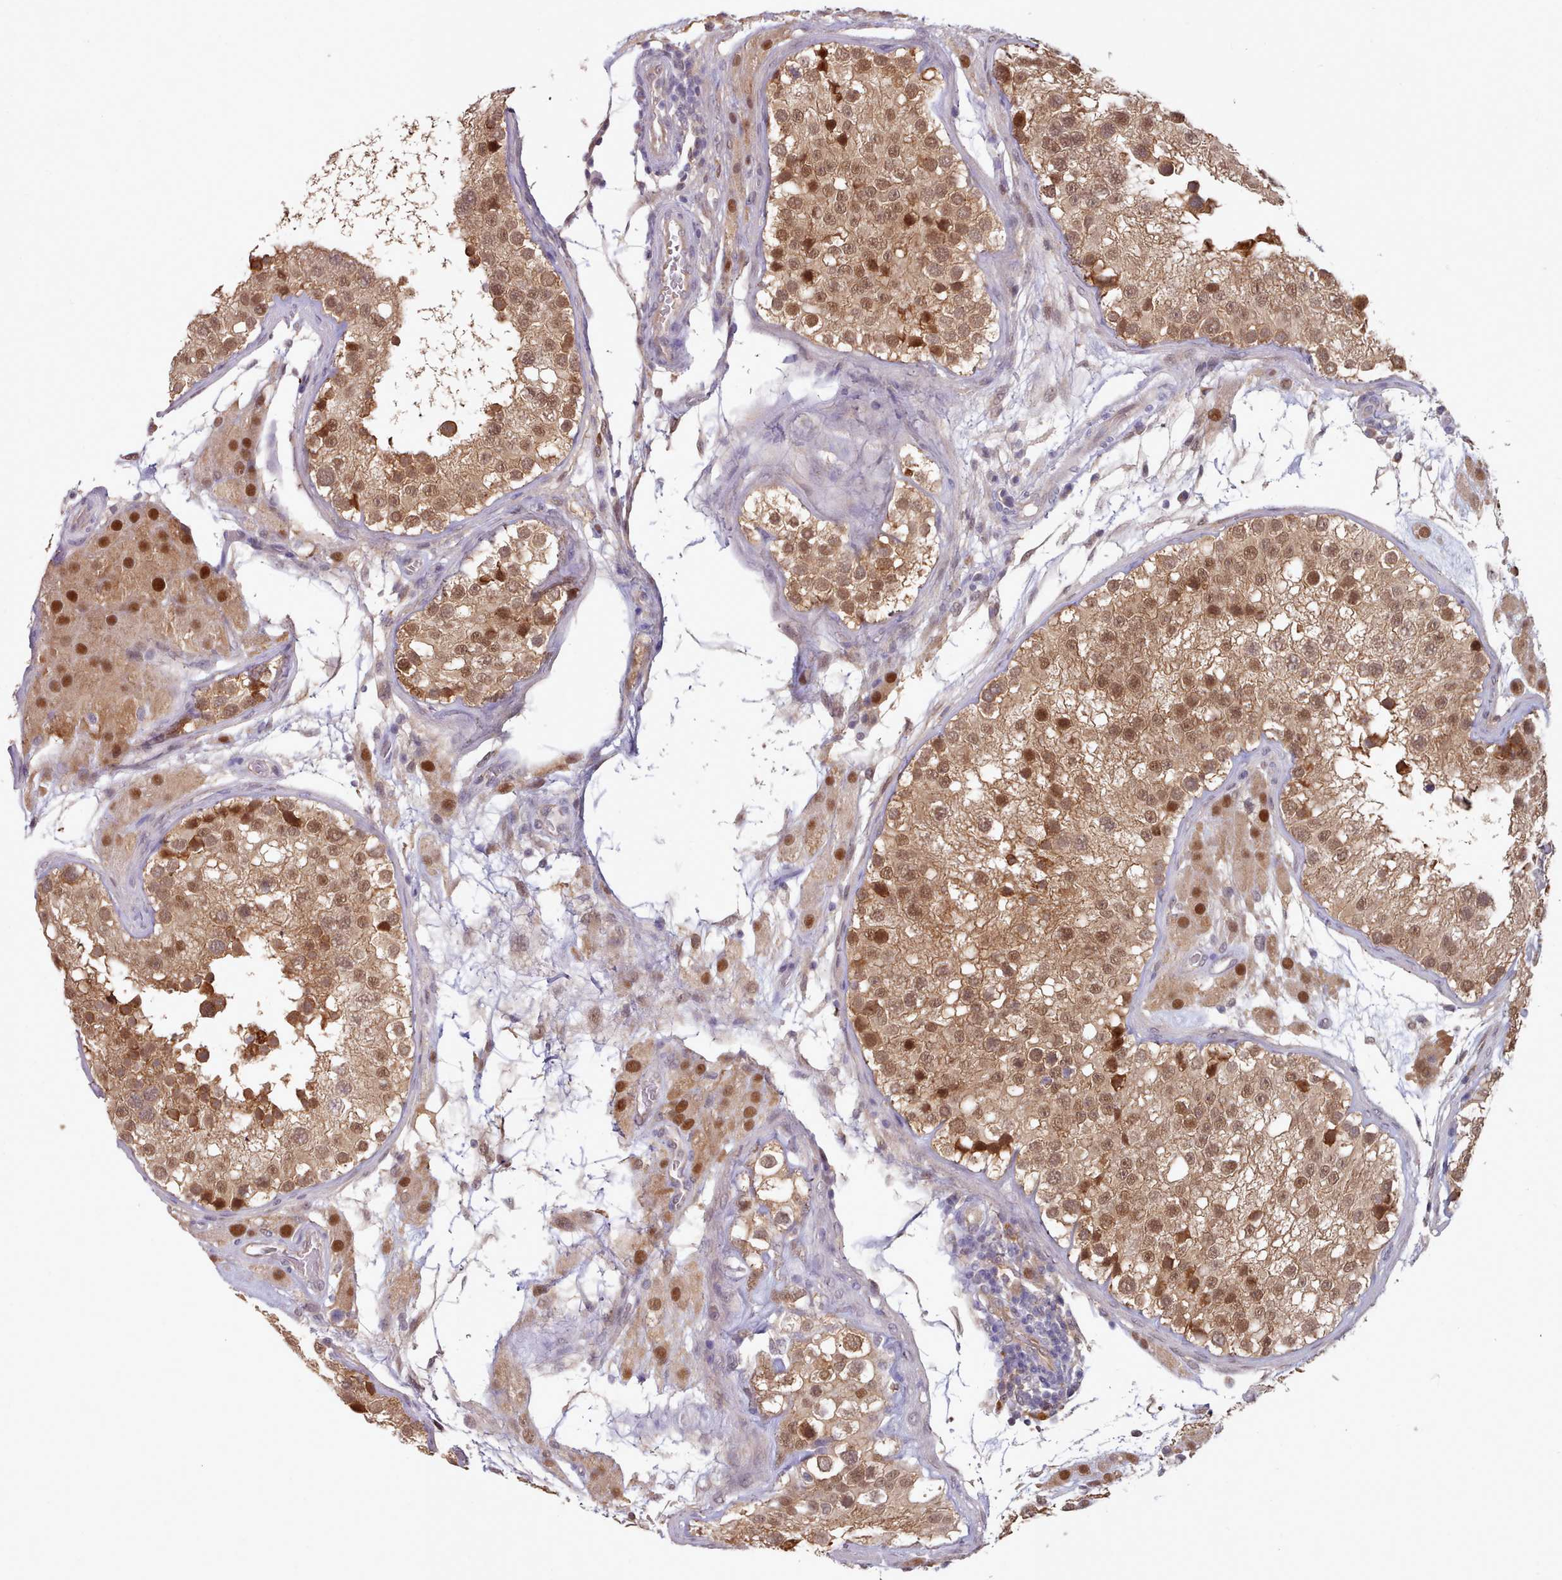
{"staining": {"intensity": "moderate", "quantity": ">75%", "location": "cytoplasmic/membranous,nuclear"}, "tissue": "testis", "cell_type": "Cells in seminiferous ducts", "image_type": "normal", "snomed": [{"axis": "morphology", "description": "Normal tissue, NOS"}, {"axis": "topography", "description": "Testis"}], "caption": "Immunohistochemistry image of normal human testis stained for a protein (brown), which shows medium levels of moderate cytoplasmic/membranous,nuclear staining in about >75% of cells in seminiferous ducts.", "gene": "CES3", "patient": {"sex": "male", "age": 26}}